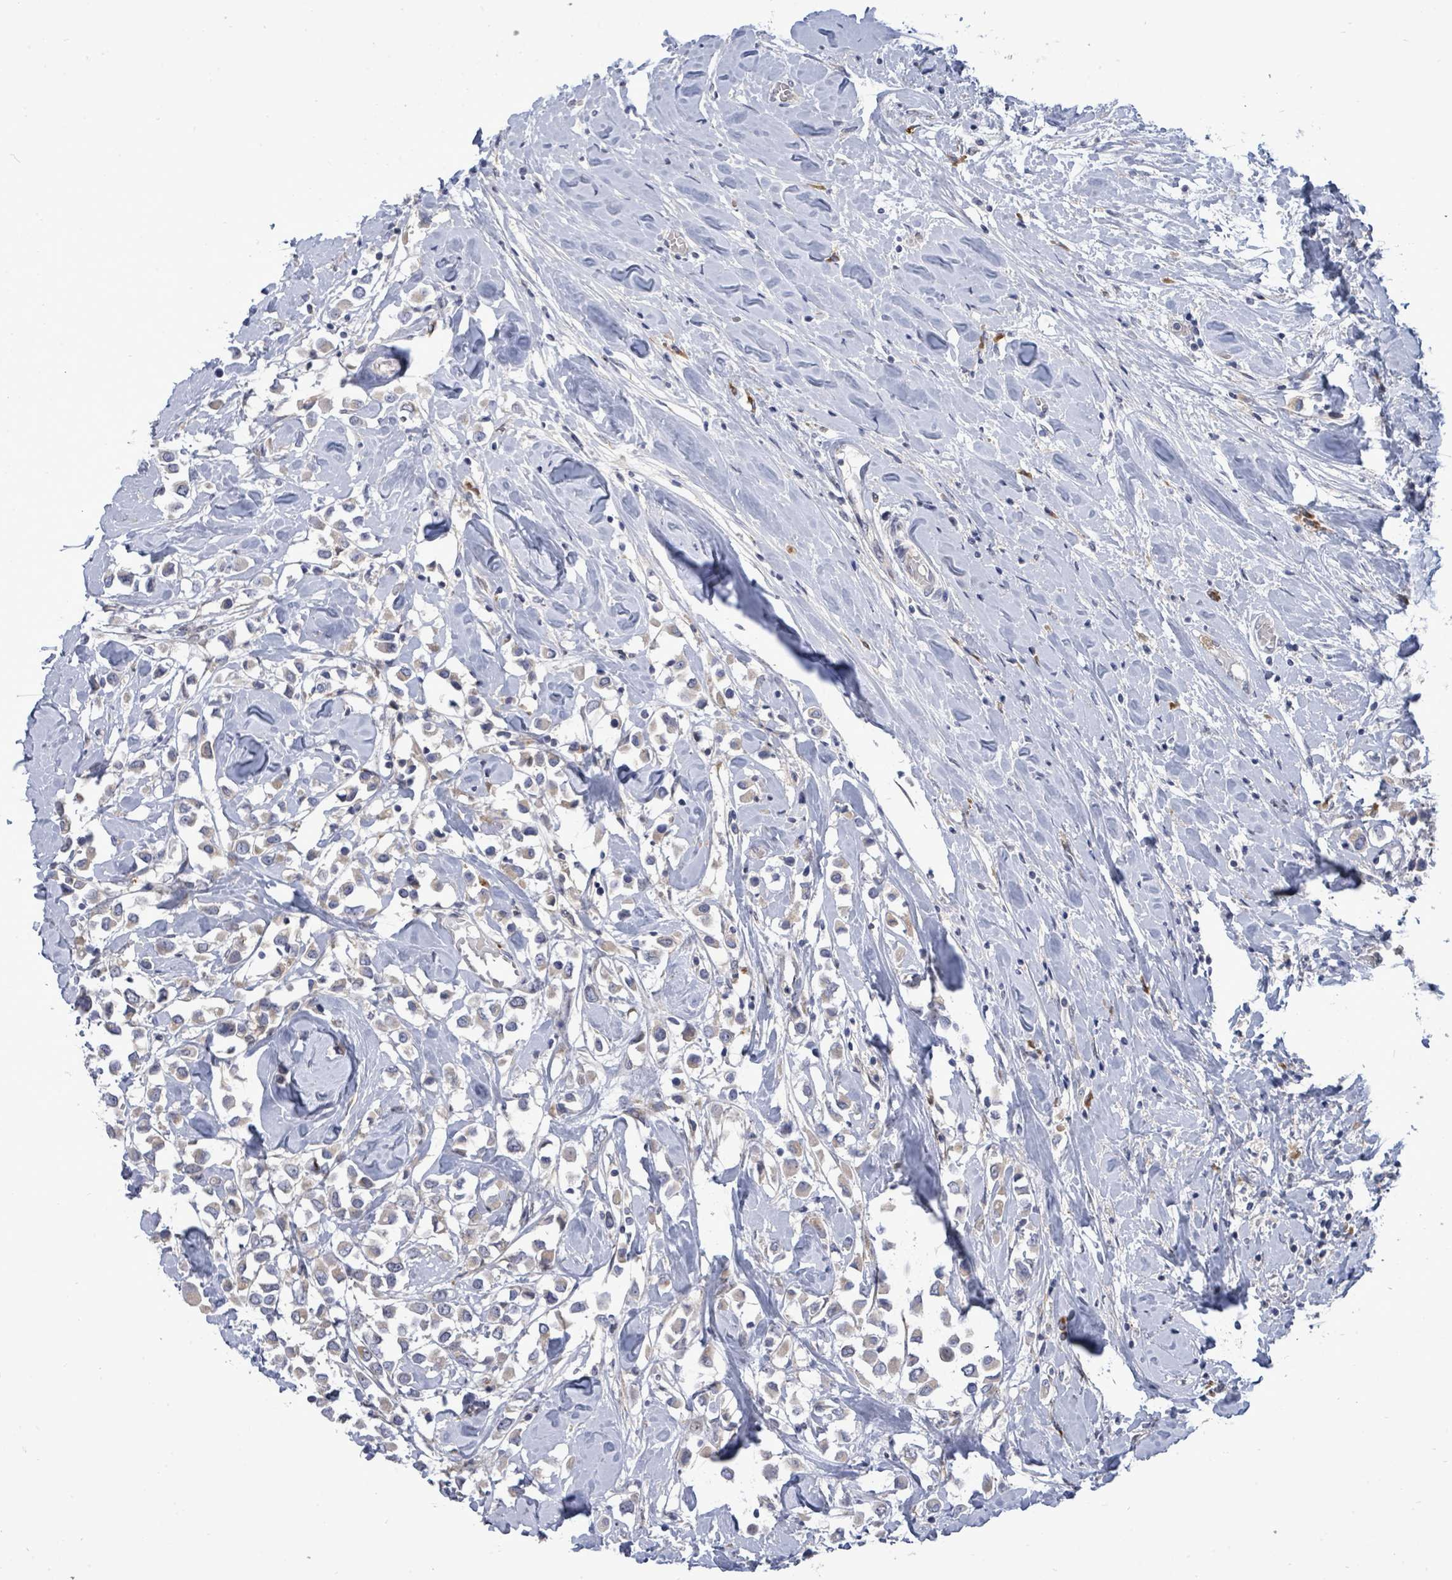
{"staining": {"intensity": "weak", "quantity": "<25%", "location": "cytoplasmic/membranous"}, "tissue": "breast cancer", "cell_type": "Tumor cells", "image_type": "cancer", "snomed": [{"axis": "morphology", "description": "Duct carcinoma"}, {"axis": "topography", "description": "Breast"}], "caption": "This is an IHC histopathology image of human breast cancer (intraductal carcinoma). There is no expression in tumor cells.", "gene": "SAR1A", "patient": {"sex": "female", "age": 61}}